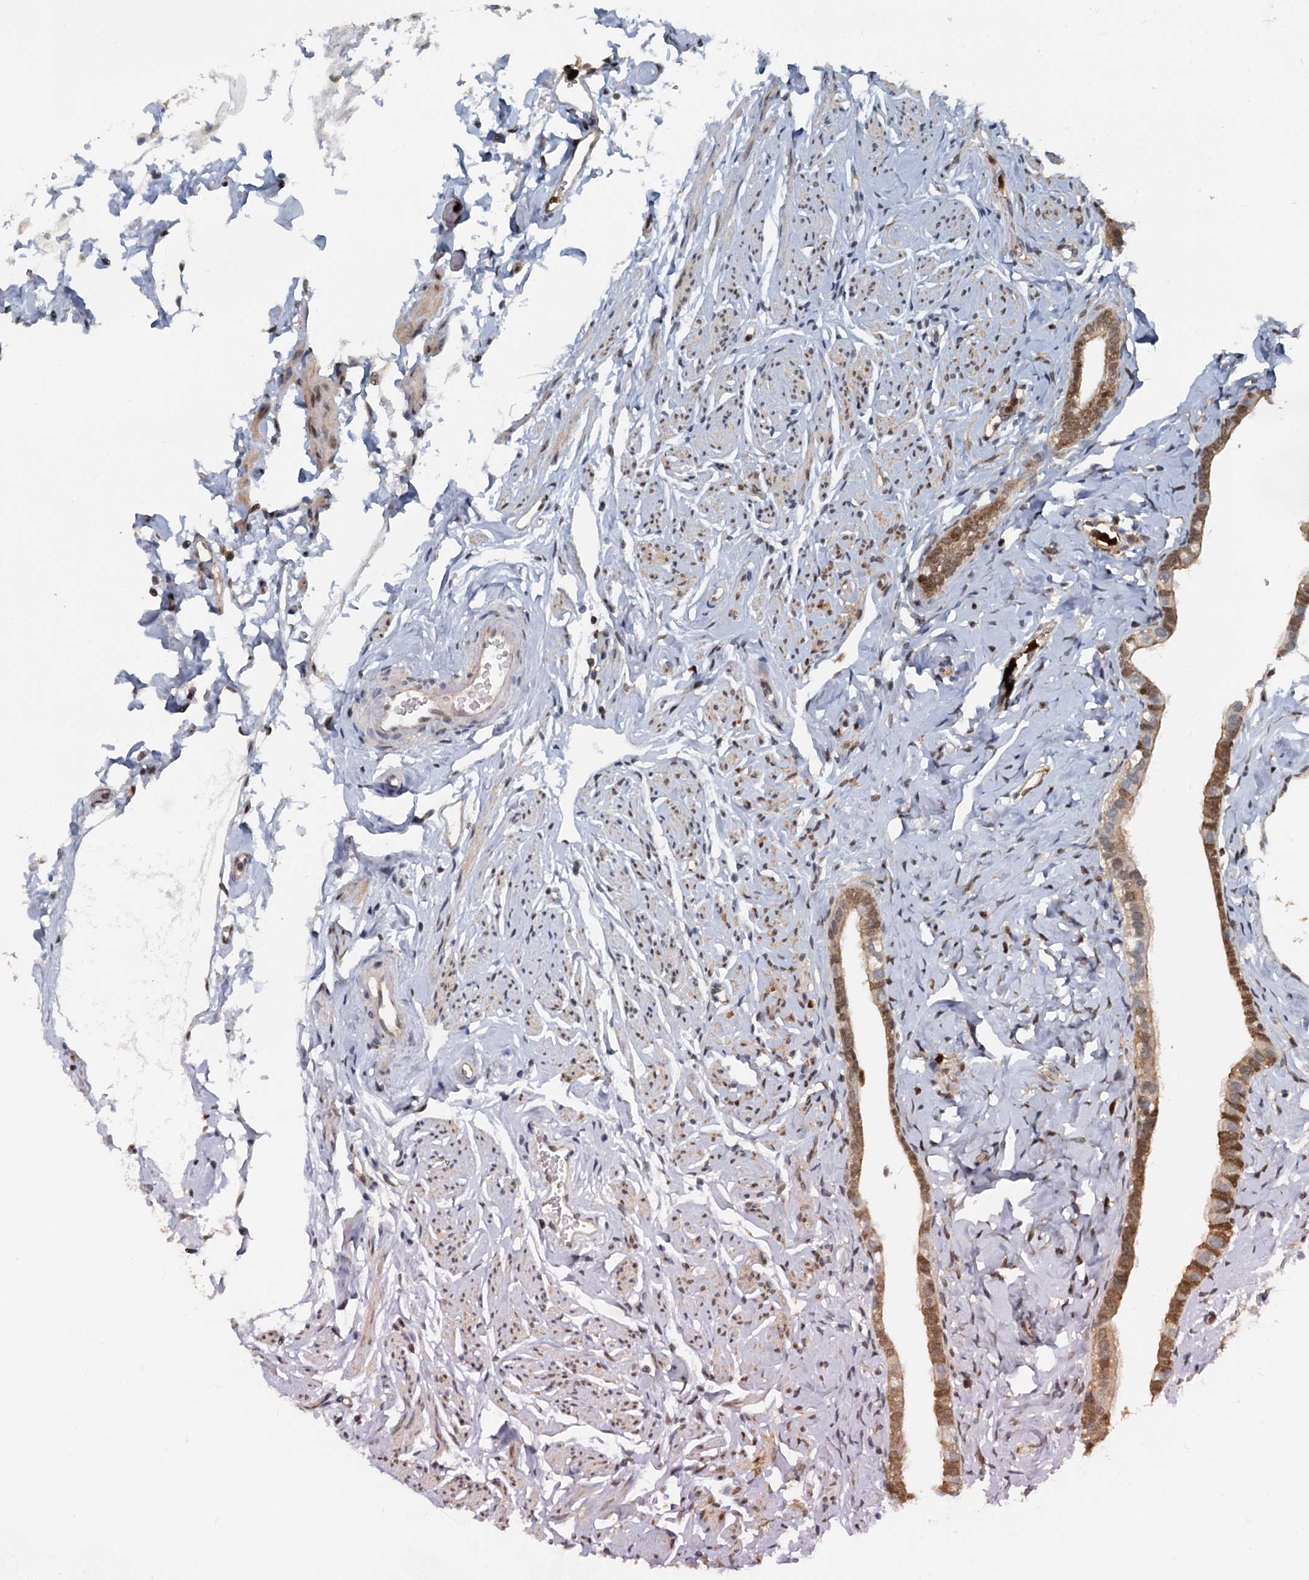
{"staining": {"intensity": "strong", "quantity": ">75%", "location": "cytoplasmic/membranous"}, "tissue": "fallopian tube", "cell_type": "Glandular cells", "image_type": "normal", "snomed": [{"axis": "morphology", "description": "Normal tissue, NOS"}, {"axis": "topography", "description": "Fallopian tube"}], "caption": "A histopathology image of human fallopian tube stained for a protein displays strong cytoplasmic/membranous brown staining in glandular cells. (IHC, brightfield microscopy, high magnification).", "gene": "GPI", "patient": {"sex": "female", "age": 66}}